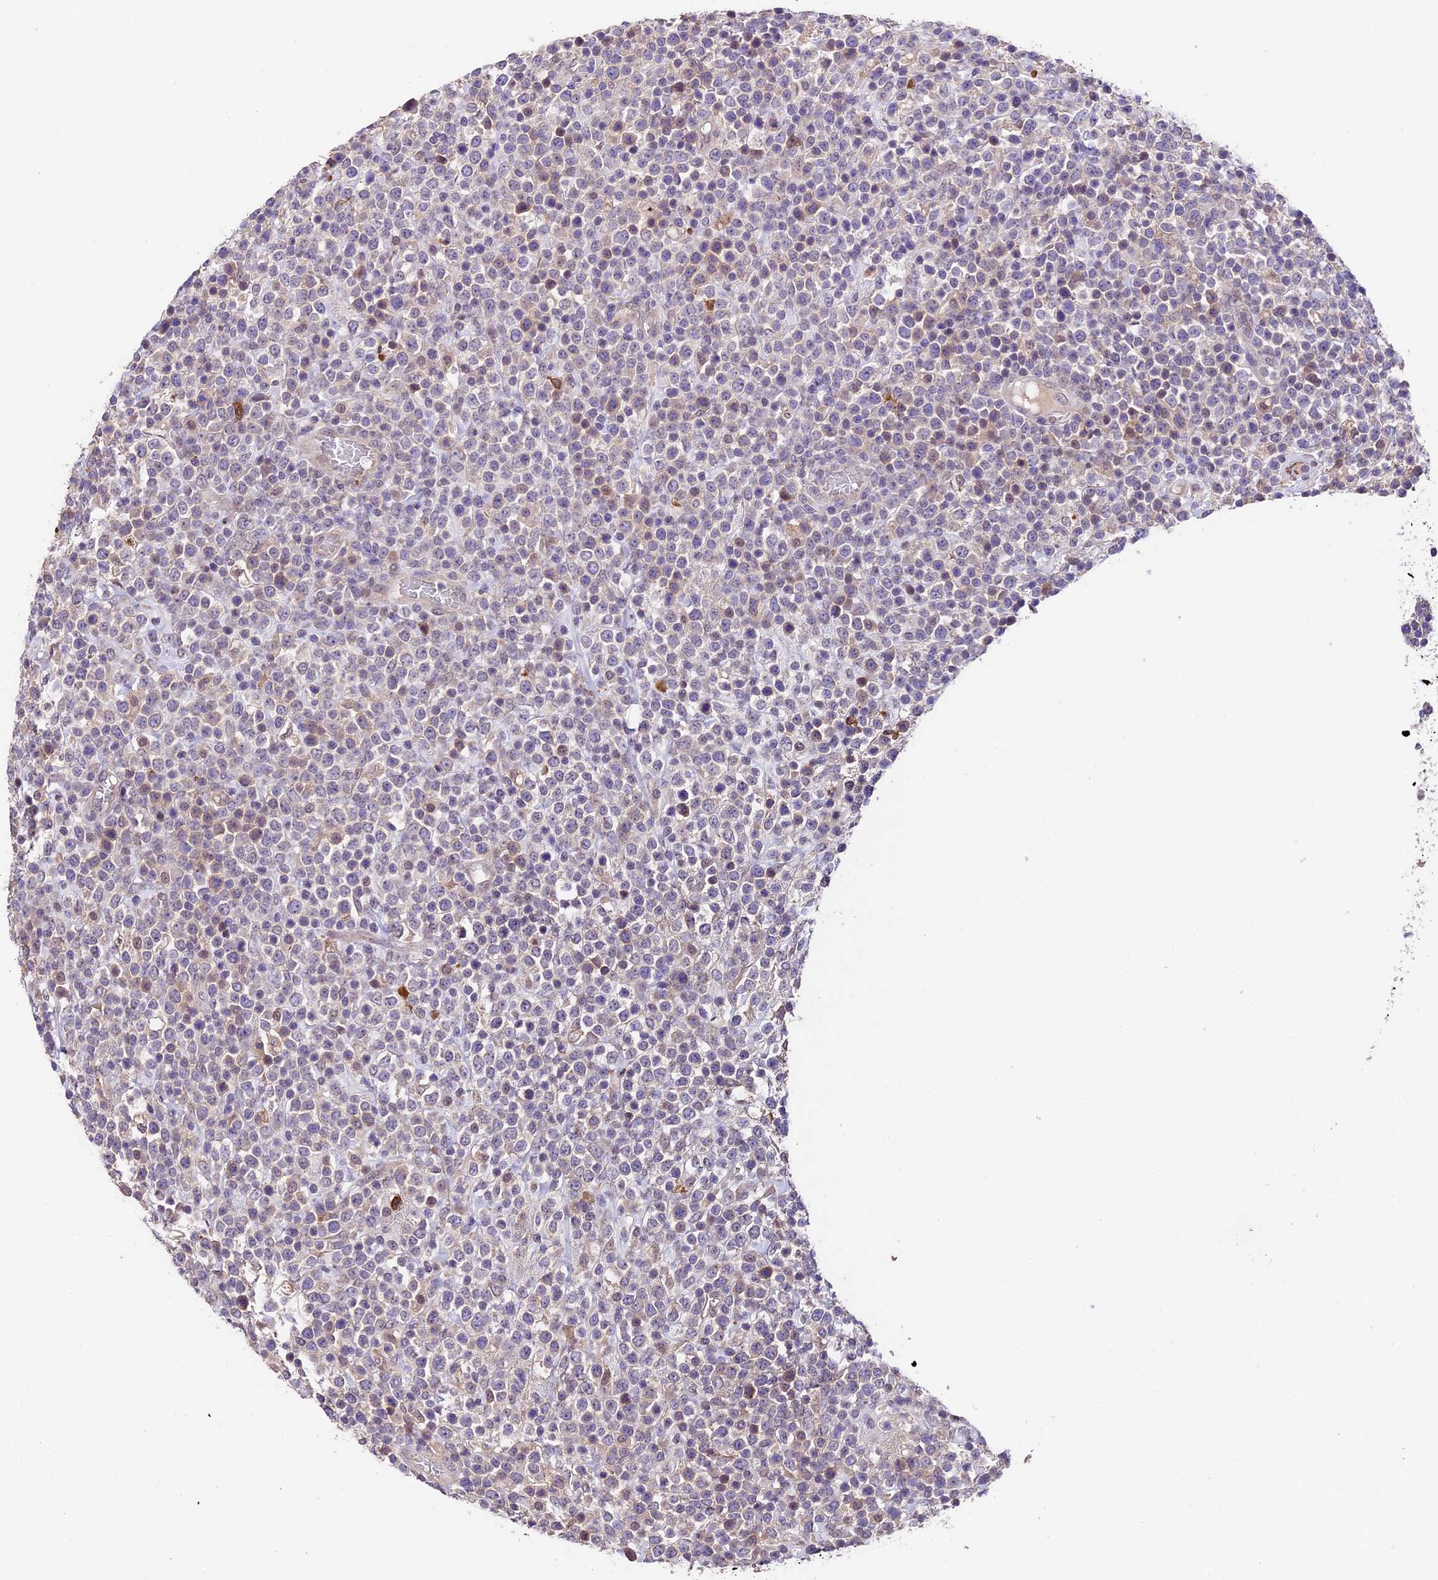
{"staining": {"intensity": "negative", "quantity": "none", "location": "none"}, "tissue": "lymphoma", "cell_type": "Tumor cells", "image_type": "cancer", "snomed": [{"axis": "morphology", "description": "Malignant lymphoma, non-Hodgkin's type, High grade"}, {"axis": "topography", "description": "Colon"}], "caption": "High magnification brightfield microscopy of lymphoma stained with DAB (3,3'-diaminobenzidine) (brown) and counterstained with hematoxylin (blue): tumor cells show no significant expression.", "gene": "SBNO2", "patient": {"sex": "female", "age": 53}}